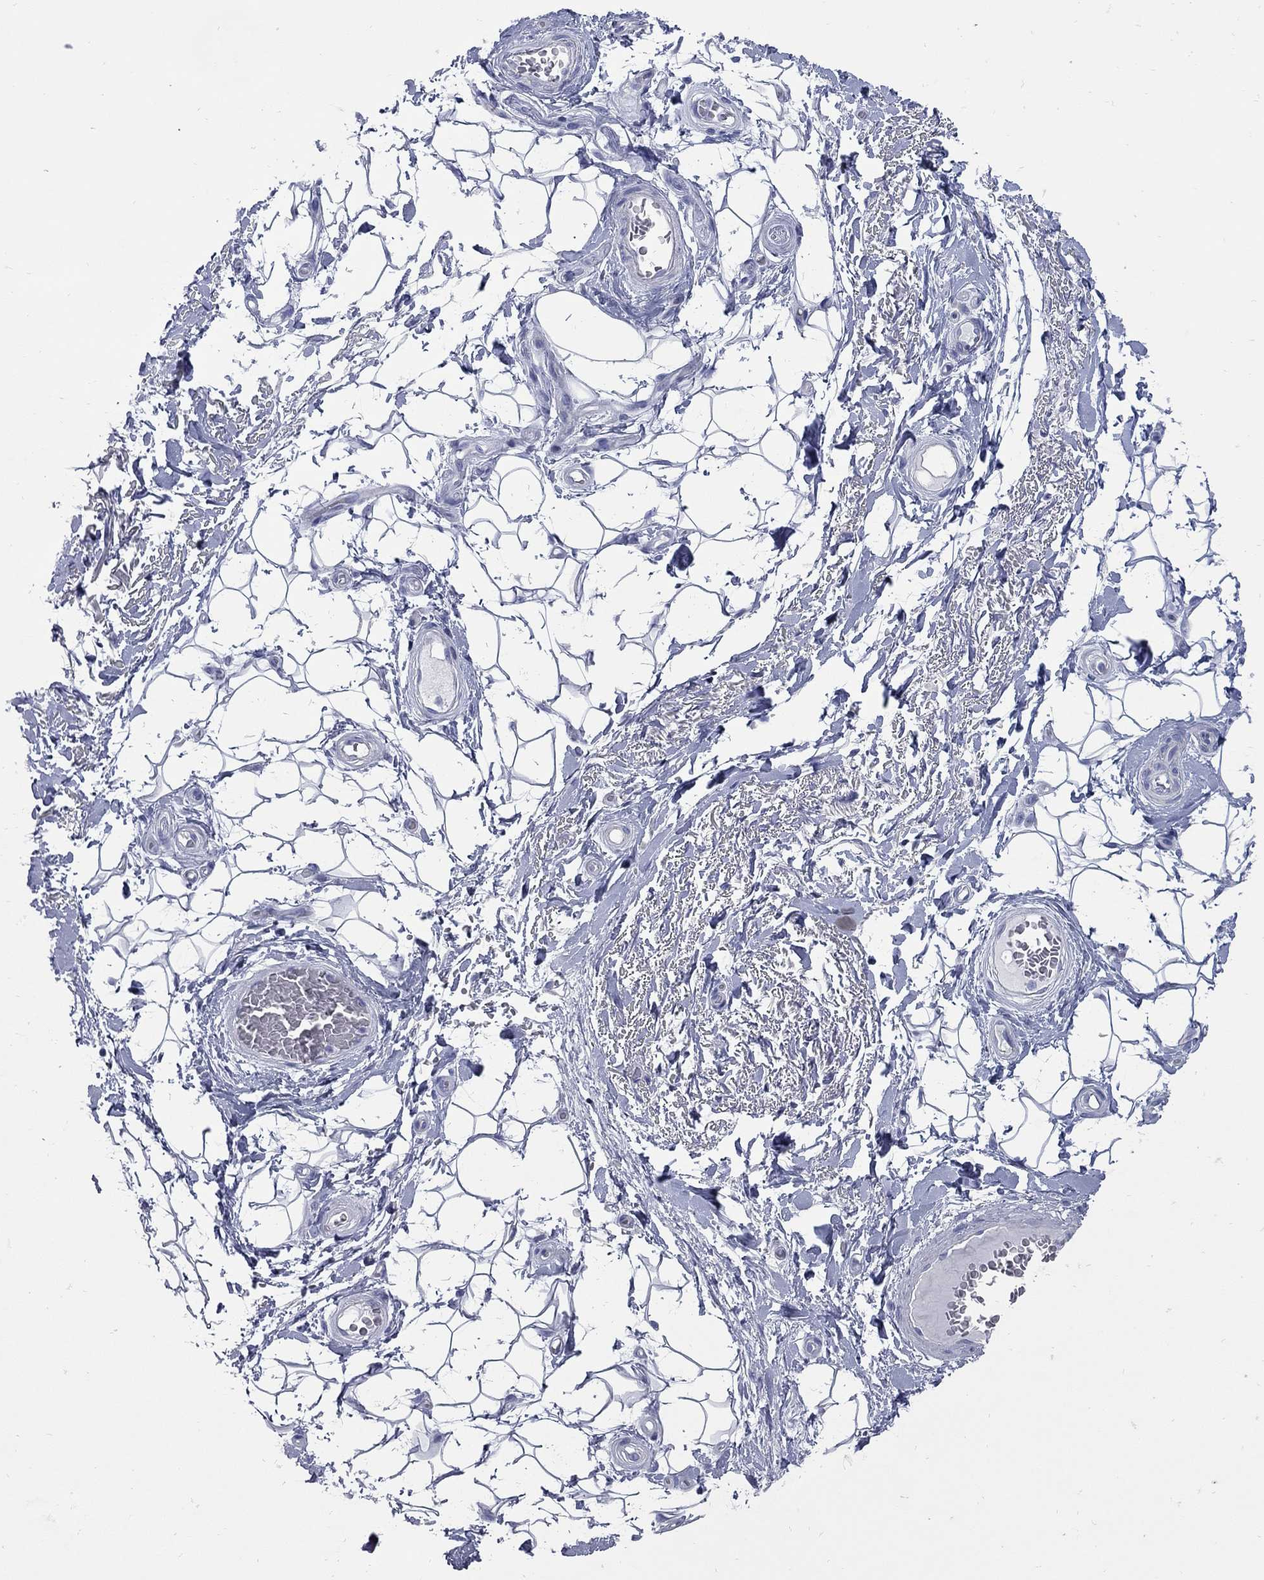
{"staining": {"intensity": "negative", "quantity": "none", "location": "none"}, "tissue": "adipose tissue", "cell_type": "Adipocytes", "image_type": "normal", "snomed": [{"axis": "morphology", "description": "Normal tissue, NOS"}, {"axis": "topography", "description": "Anal"}, {"axis": "topography", "description": "Peripheral nerve tissue"}], "caption": "Adipose tissue stained for a protein using immunohistochemistry (IHC) displays no expression adipocytes.", "gene": "PDZD3", "patient": {"sex": "male", "age": 53}}